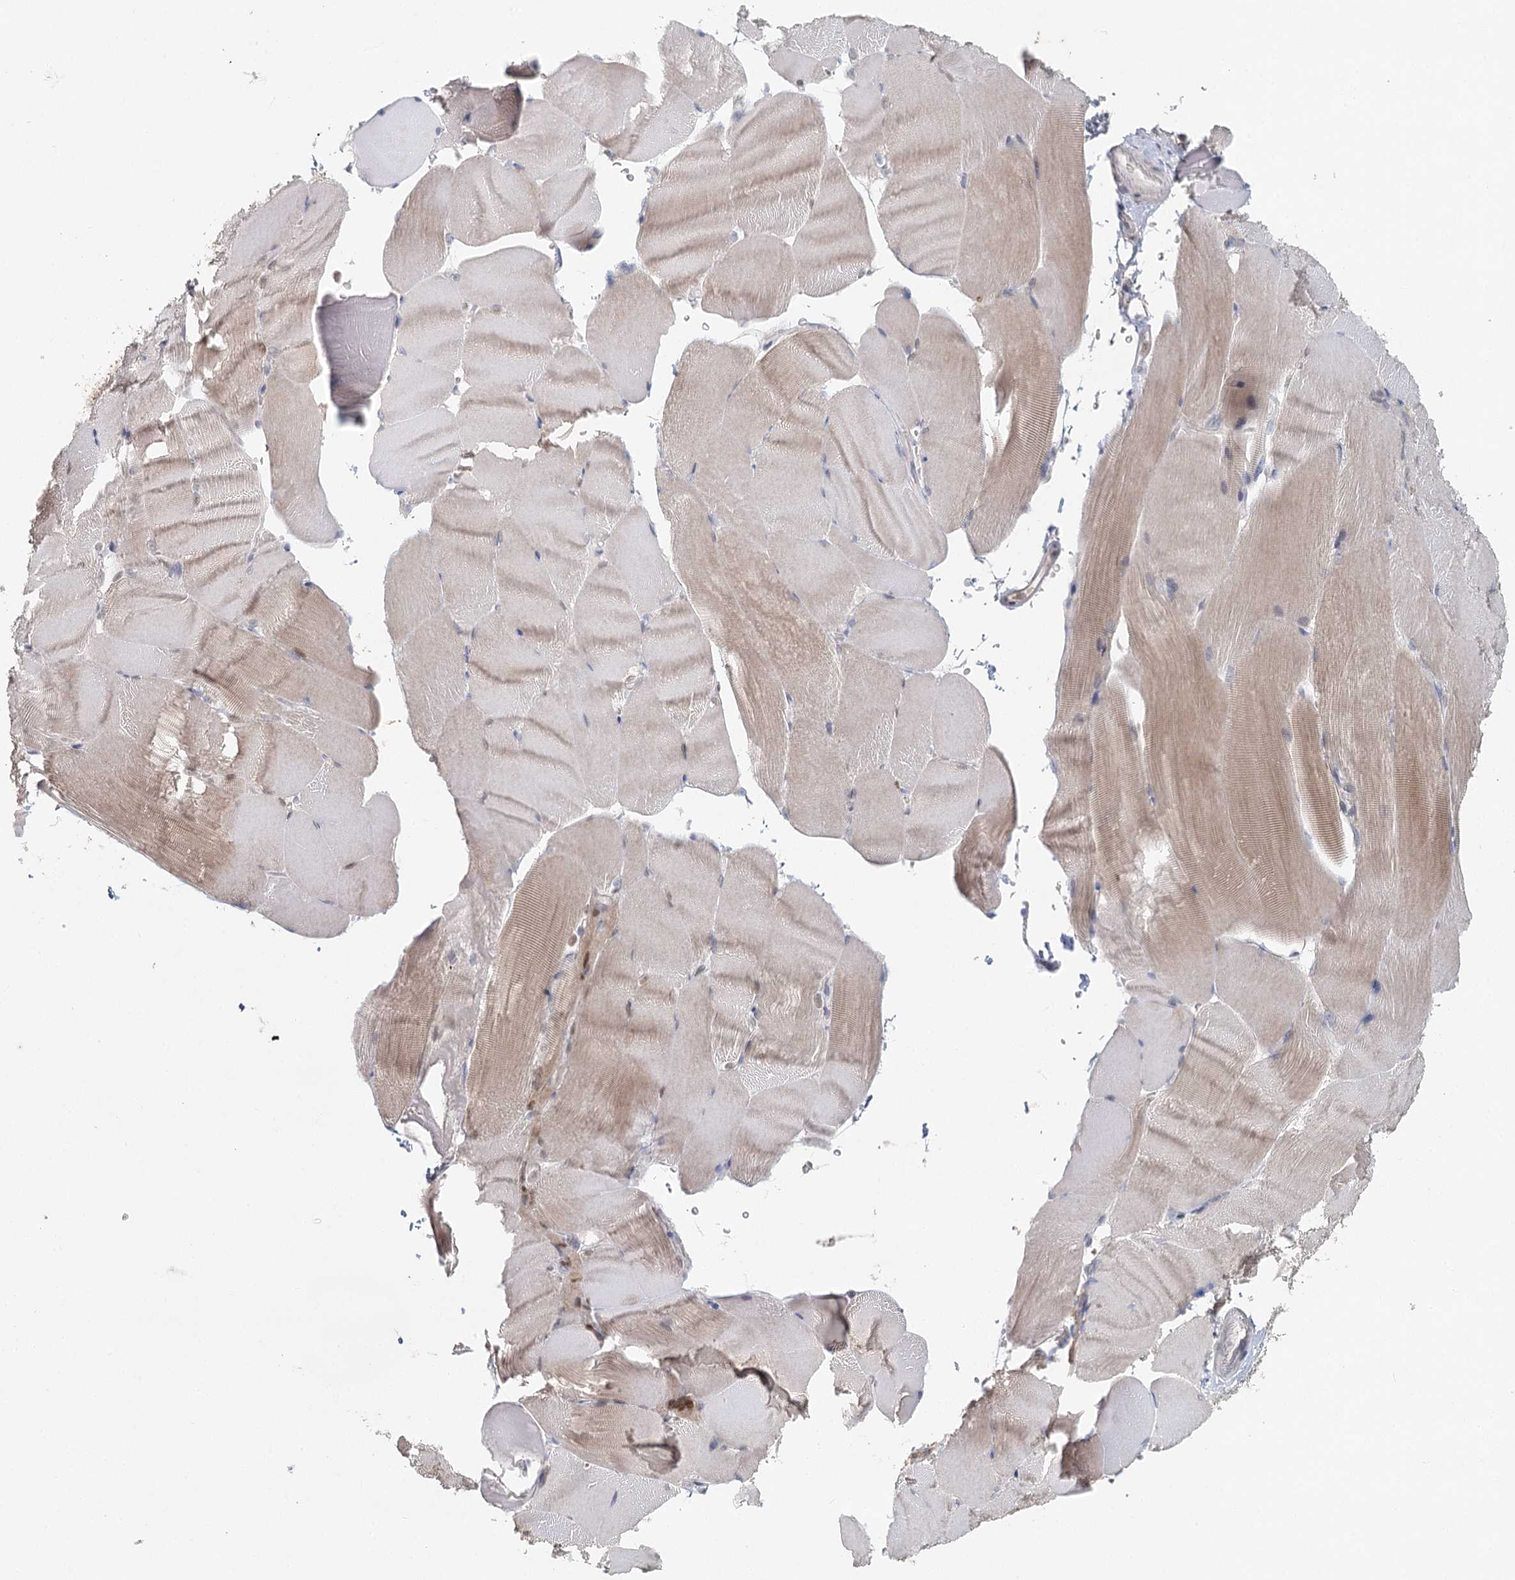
{"staining": {"intensity": "weak", "quantity": ">75%", "location": "cytoplasmic/membranous"}, "tissue": "skeletal muscle", "cell_type": "Myocytes", "image_type": "normal", "snomed": [{"axis": "morphology", "description": "Normal tissue, NOS"}, {"axis": "topography", "description": "Skeletal muscle"}, {"axis": "topography", "description": "Parathyroid gland"}], "caption": "Skeletal muscle stained with immunohistochemistry exhibits weak cytoplasmic/membranous positivity in about >75% of myocytes. The protein of interest is stained brown, and the nuclei are stained in blue (DAB IHC with brightfield microscopy, high magnification).", "gene": "ADK", "patient": {"sex": "female", "age": 37}}